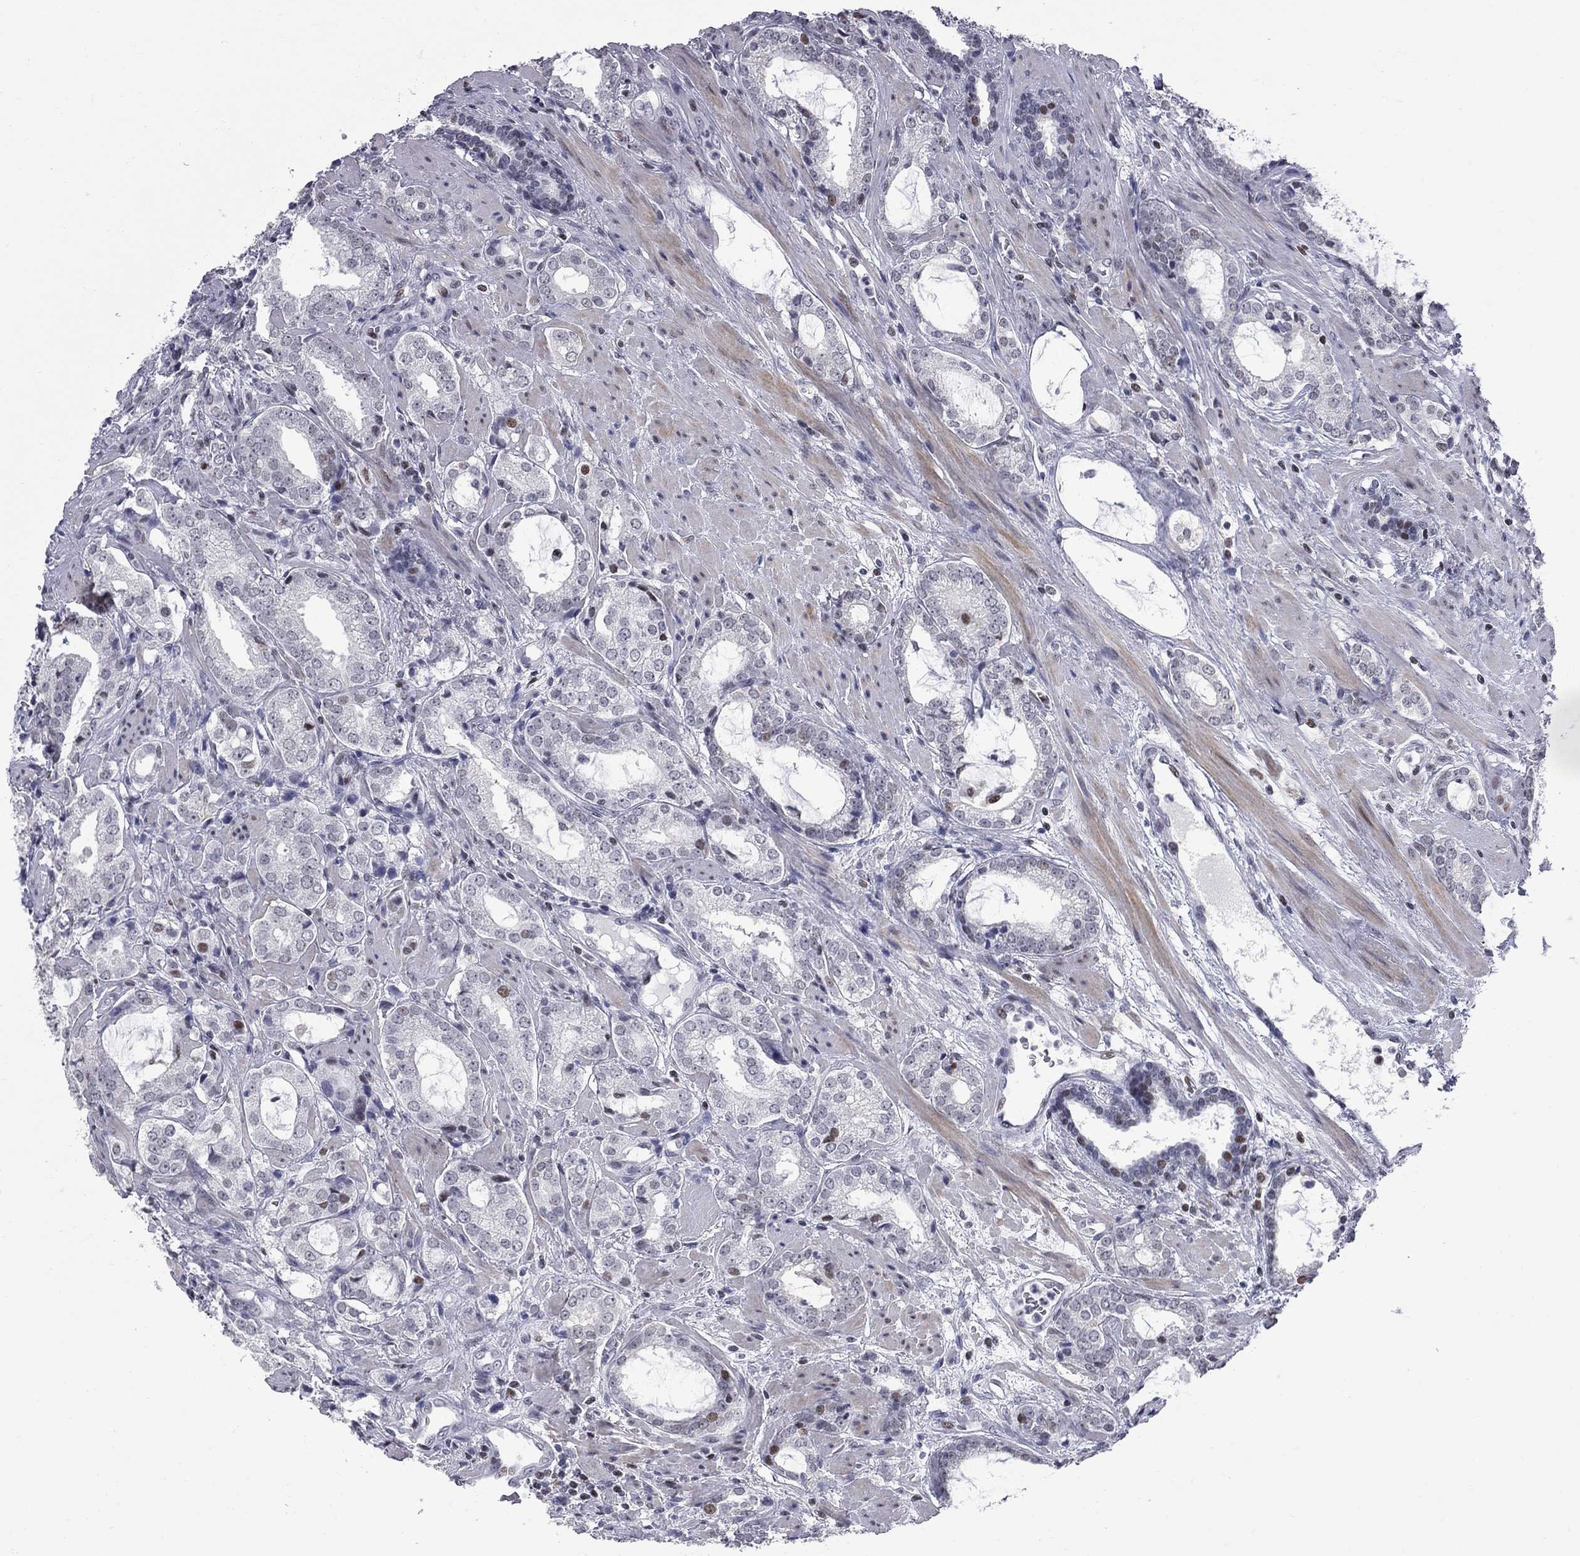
{"staining": {"intensity": "strong", "quantity": "<25%", "location": "nuclear"}, "tissue": "prostate cancer", "cell_type": "Tumor cells", "image_type": "cancer", "snomed": [{"axis": "morphology", "description": "Adenocarcinoma, NOS"}, {"axis": "topography", "description": "Prostate"}], "caption": "Immunohistochemistry photomicrograph of neoplastic tissue: adenocarcinoma (prostate) stained using immunohistochemistry exhibits medium levels of strong protein expression localized specifically in the nuclear of tumor cells, appearing as a nuclear brown color.", "gene": "ZNF154", "patient": {"sex": "male", "age": 66}}